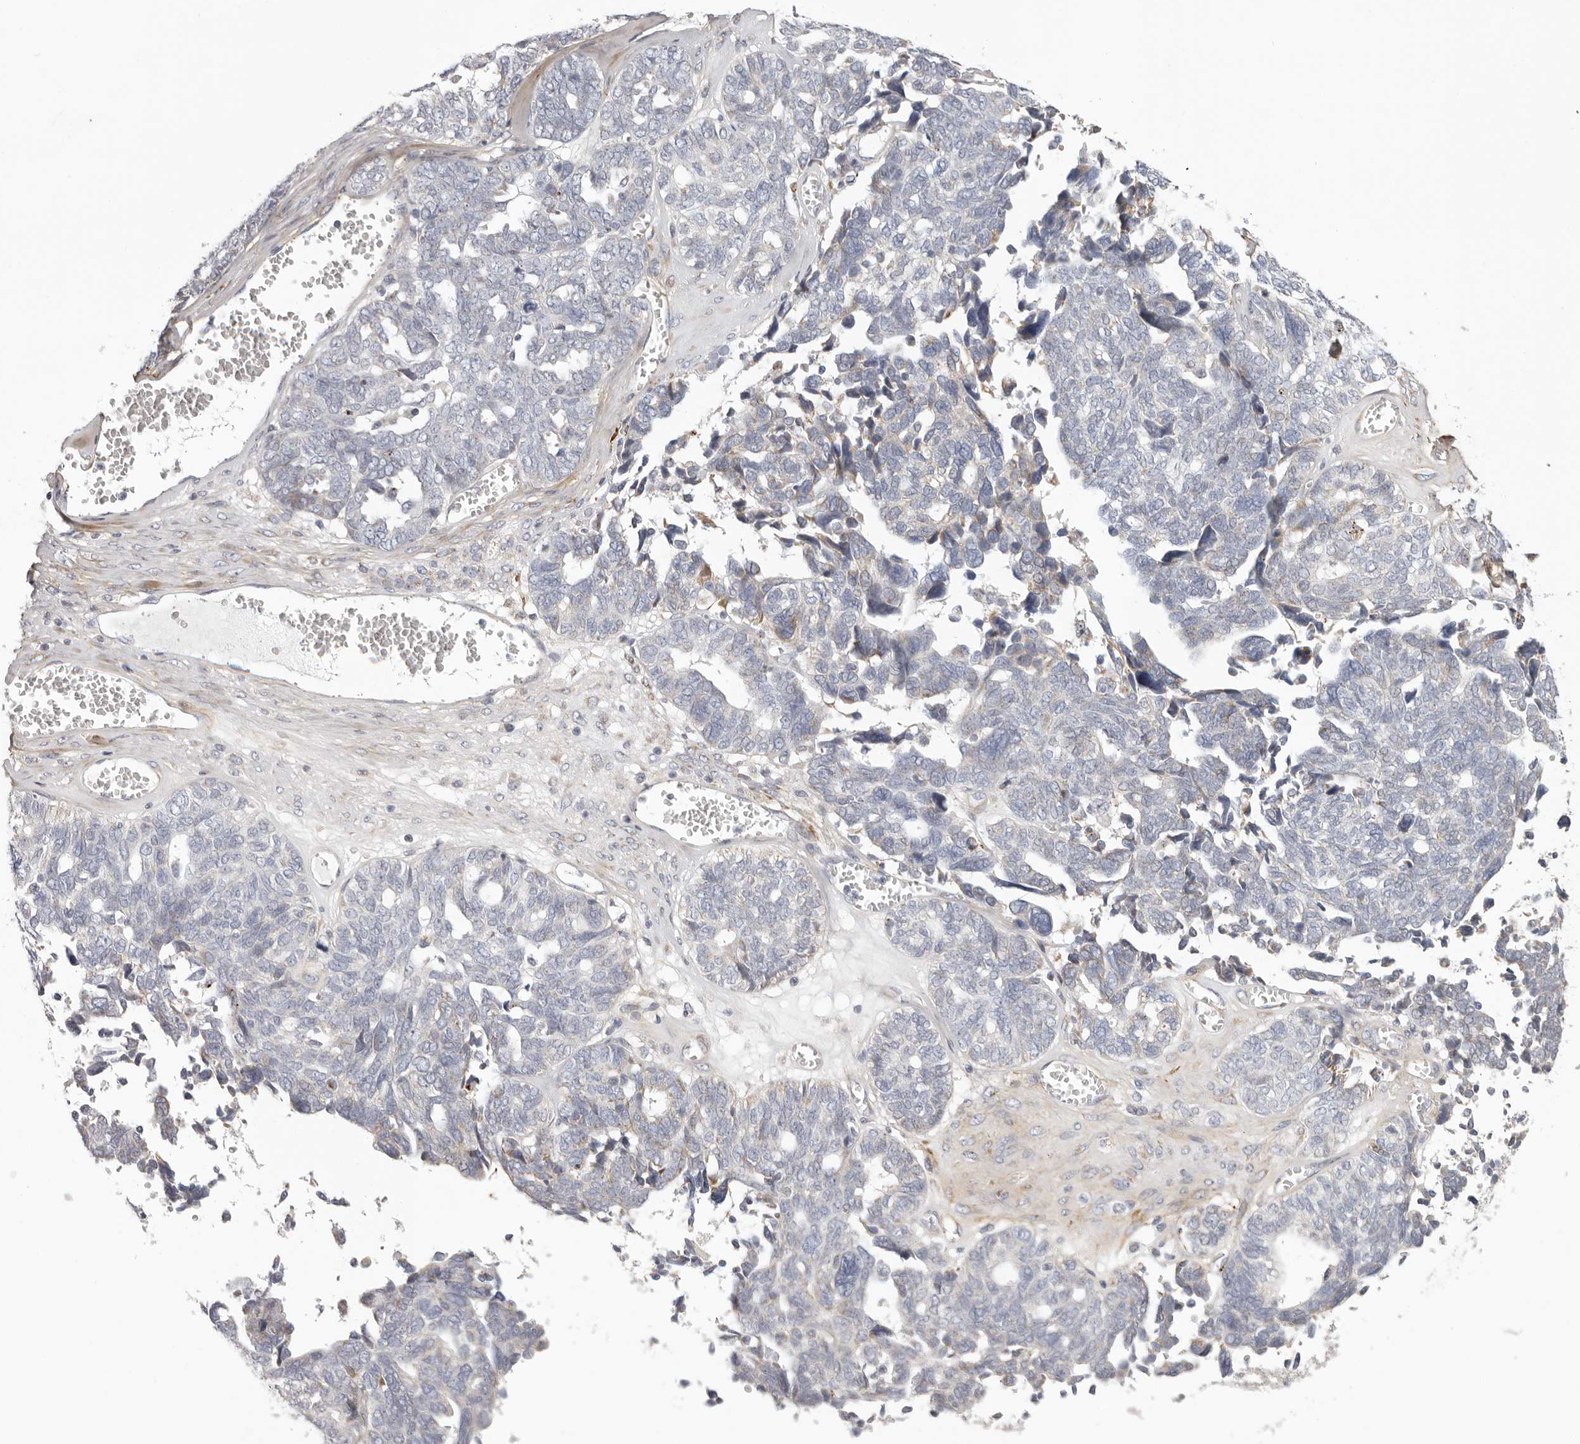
{"staining": {"intensity": "negative", "quantity": "none", "location": "none"}, "tissue": "ovarian cancer", "cell_type": "Tumor cells", "image_type": "cancer", "snomed": [{"axis": "morphology", "description": "Cystadenocarcinoma, serous, NOS"}, {"axis": "topography", "description": "Ovary"}], "caption": "Tumor cells show no significant expression in serous cystadenocarcinoma (ovarian).", "gene": "MRPS10", "patient": {"sex": "female", "age": 79}}